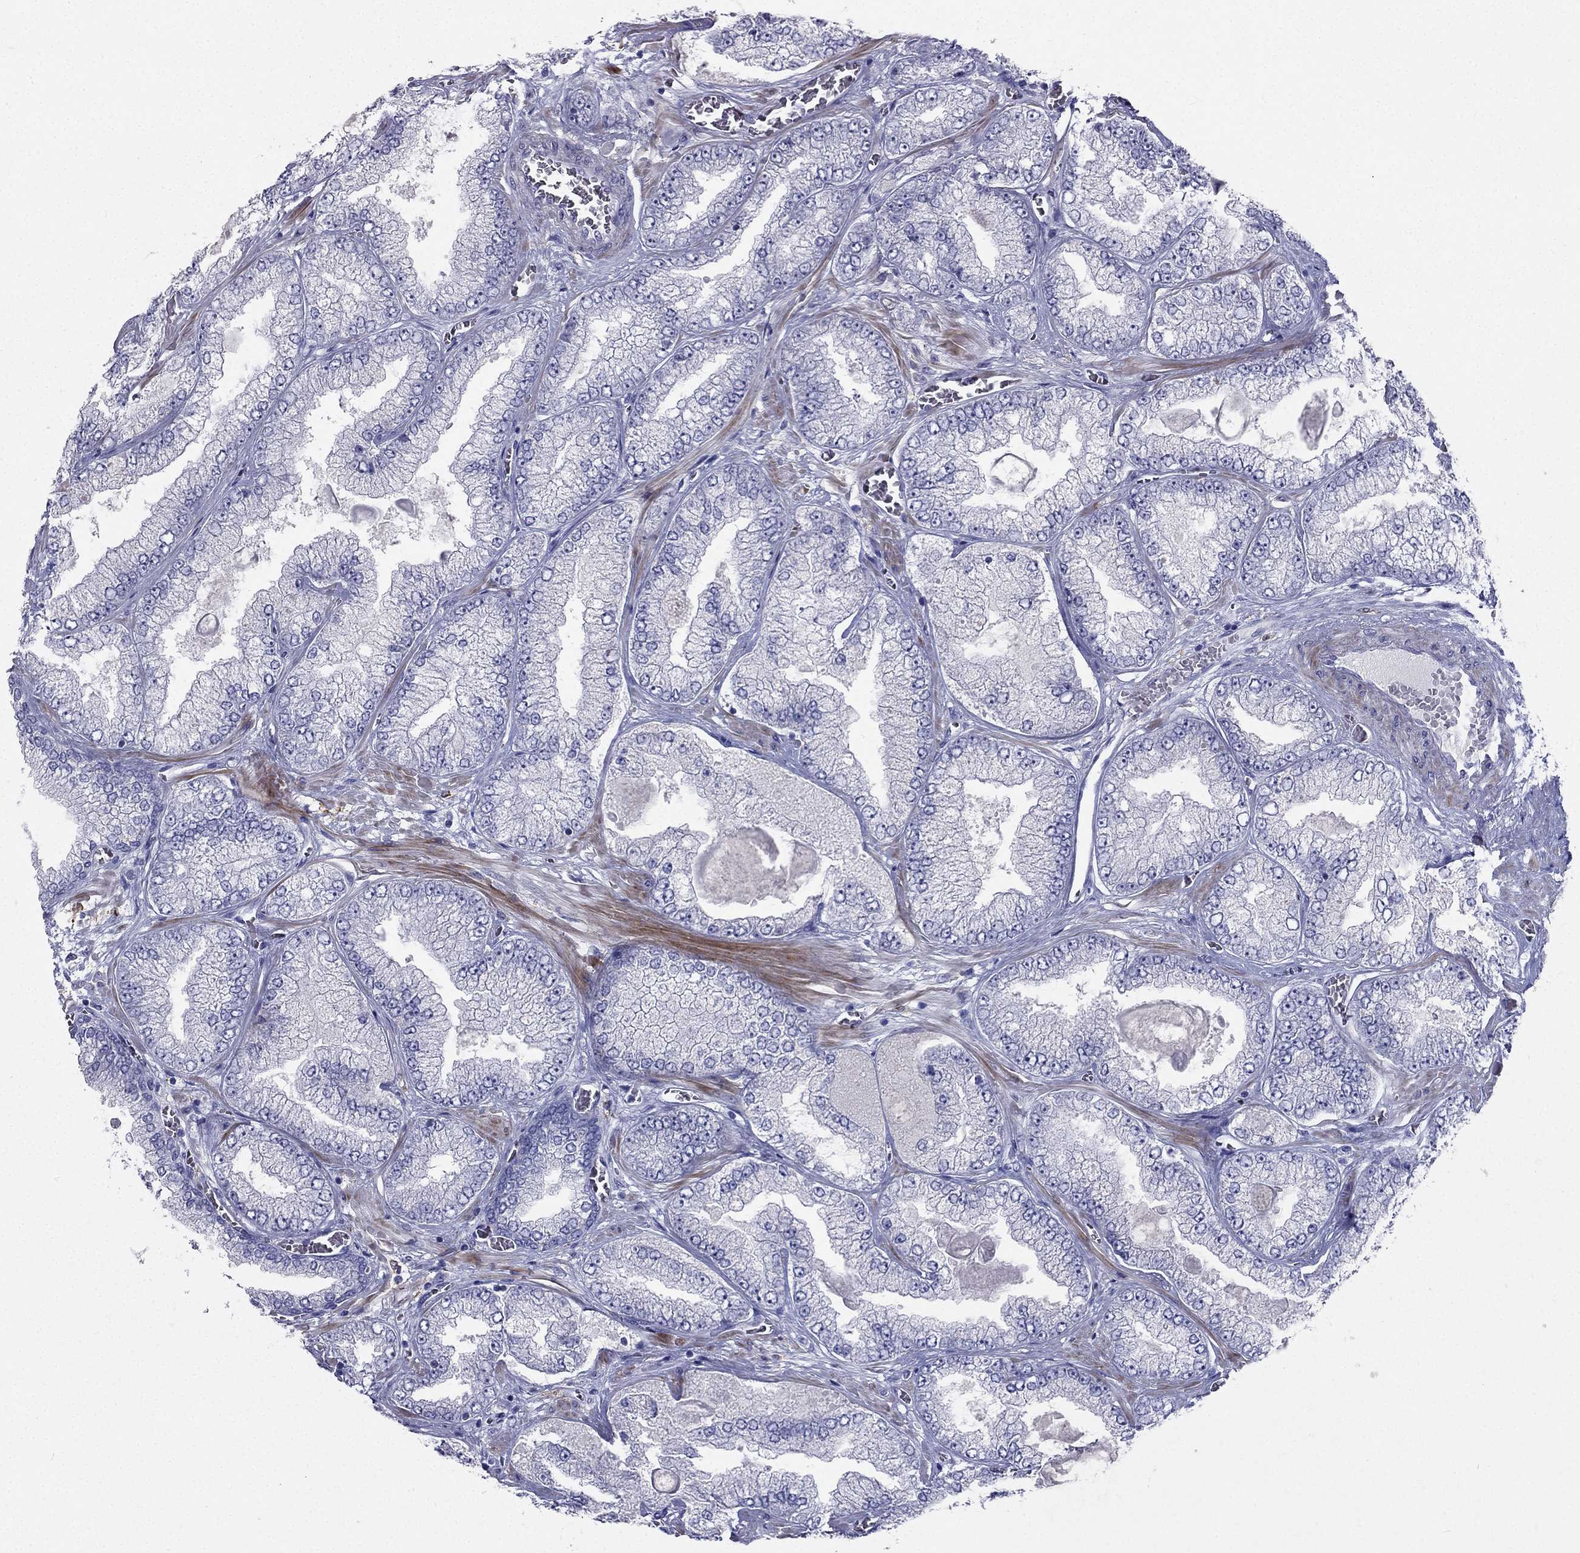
{"staining": {"intensity": "negative", "quantity": "none", "location": "none"}, "tissue": "prostate cancer", "cell_type": "Tumor cells", "image_type": "cancer", "snomed": [{"axis": "morphology", "description": "Adenocarcinoma, Low grade"}, {"axis": "topography", "description": "Prostate"}], "caption": "The micrograph demonstrates no significant expression in tumor cells of low-grade adenocarcinoma (prostate).", "gene": "LMTK3", "patient": {"sex": "male", "age": 57}}